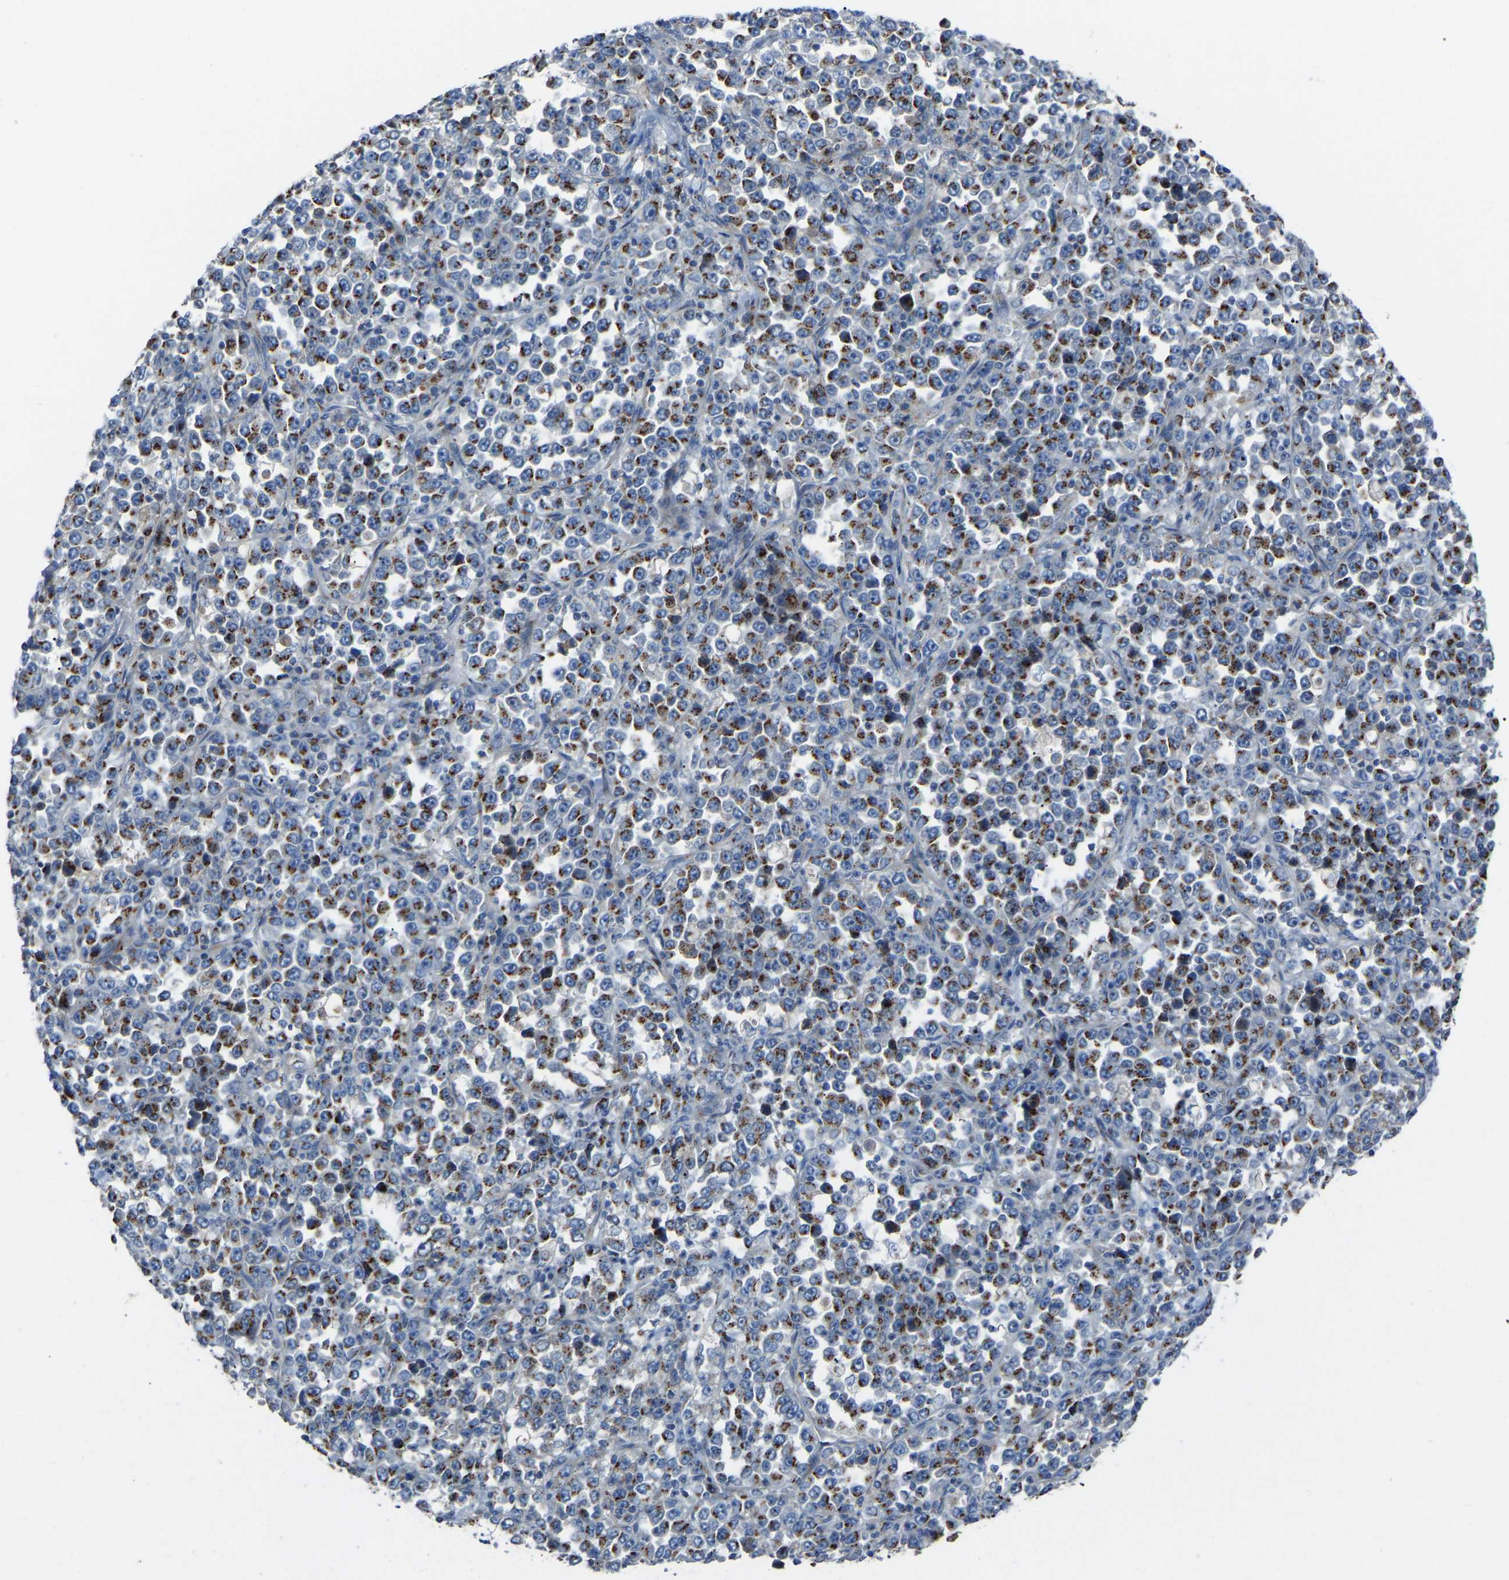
{"staining": {"intensity": "moderate", "quantity": ">75%", "location": "cytoplasmic/membranous"}, "tissue": "stomach cancer", "cell_type": "Tumor cells", "image_type": "cancer", "snomed": [{"axis": "morphology", "description": "Normal tissue, NOS"}, {"axis": "morphology", "description": "Adenocarcinoma, NOS"}, {"axis": "topography", "description": "Stomach, upper"}, {"axis": "topography", "description": "Stomach"}], "caption": "Brown immunohistochemical staining in human adenocarcinoma (stomach) shows moderate cytoplasmic/membranous expression in approximately >75% of tumor cells. (Stains: DAB (3,3'-diaminobenzidine) in brown, nuclei in blue, Microscopy: brightfield microscopy at high magnification).", "gene": "CANT1", "patient": {"sex": "male", "age": 59}}